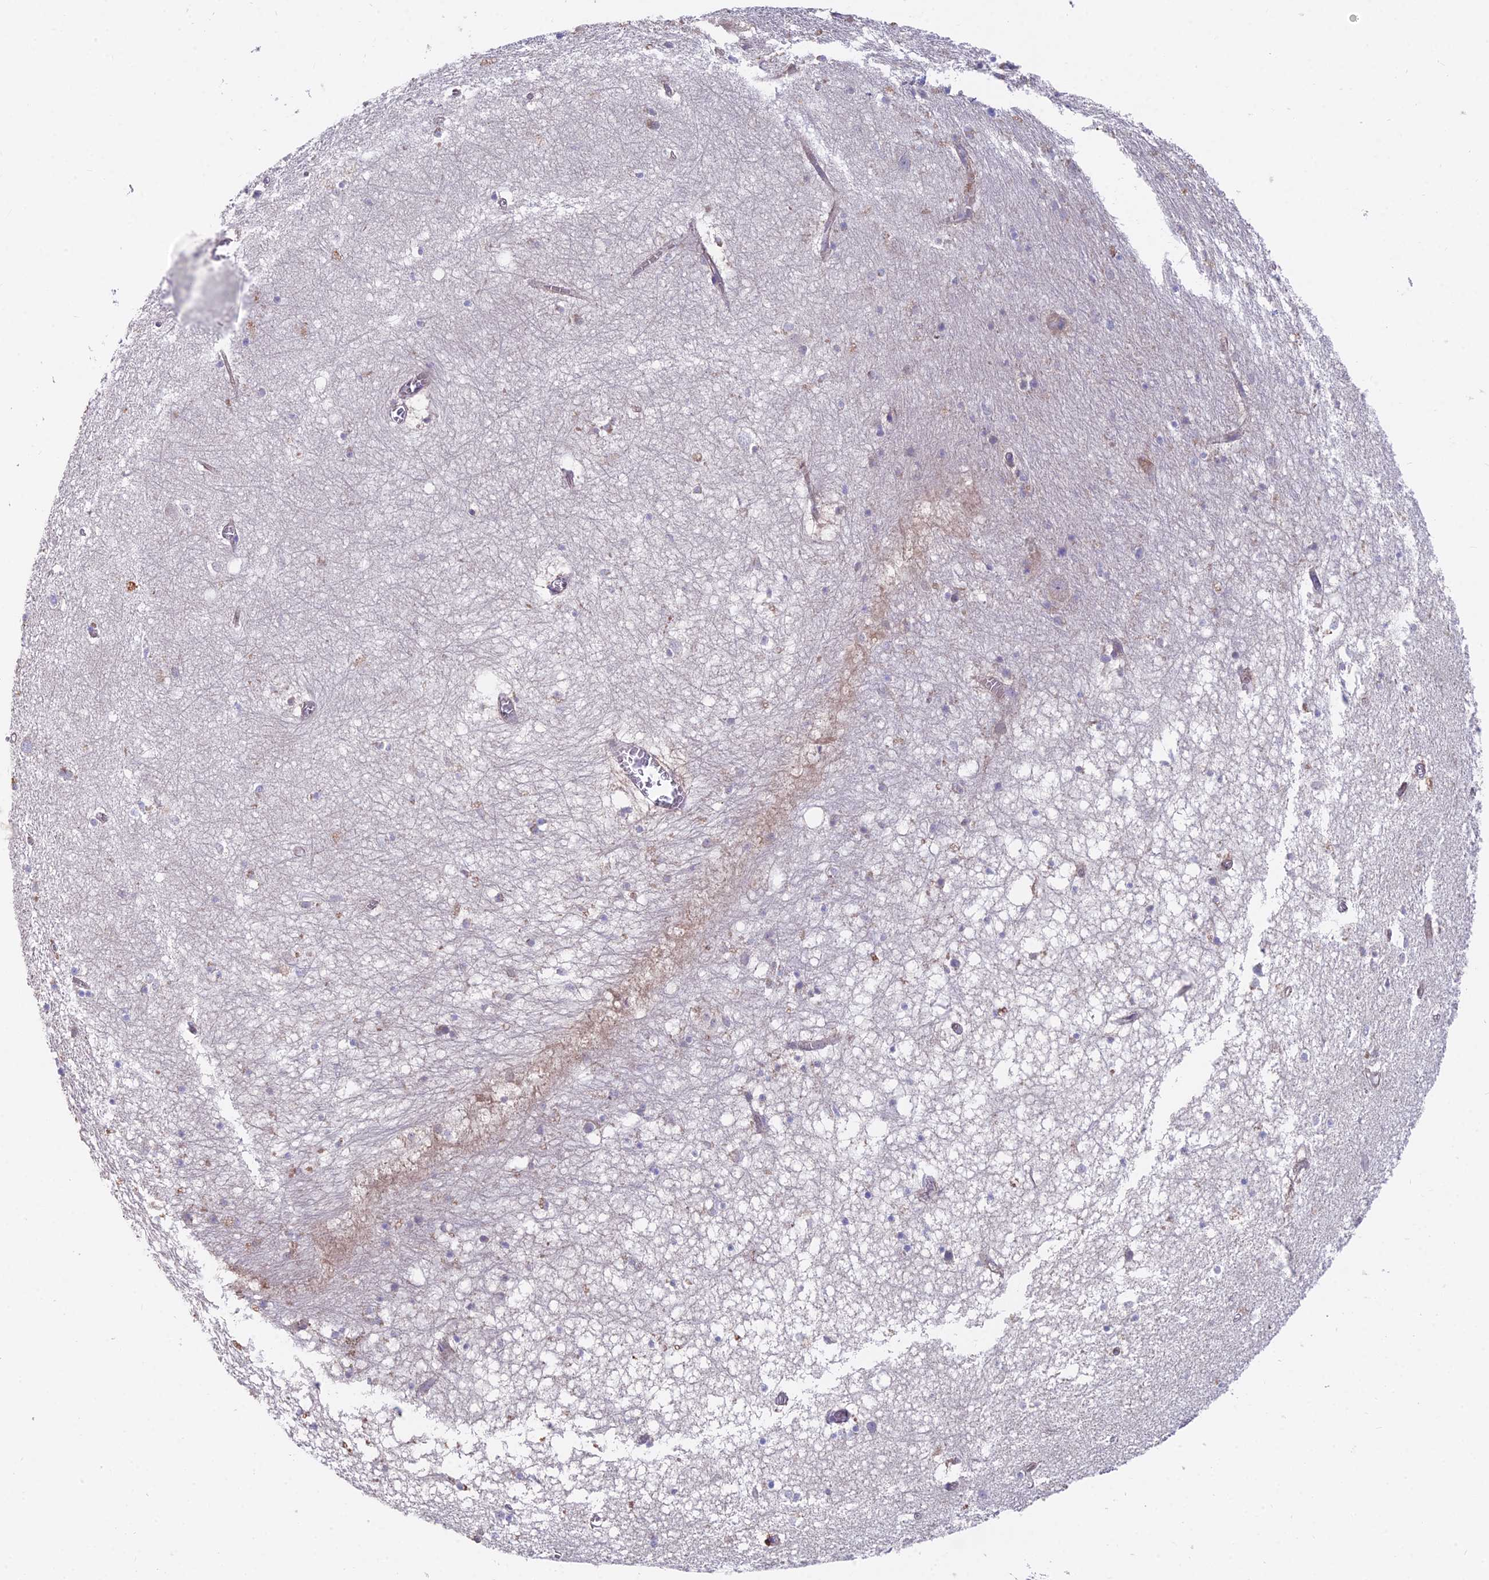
{"staining": {"intensity": "negative", "quantity": "none", "location": "none"}, "tissue": "hippocampus", "cell_type": "Glial cells", "image_type": "normal", "snomed": [{"axis": "morphology", "description": "Normal tissue, NOS"}, {"axis": "topography", "description": "Hippocampus"}], "caption": "An image of hippocampus stained for a protein shows no brown staining in glial cells. (Brightfield microscopy of DAB (3,3'-diaminobenzidine) immunohistochemistry (IHC) at high magnification).", "gene": "FAM168B", "patient": {"sex": "female", "age": 64}}